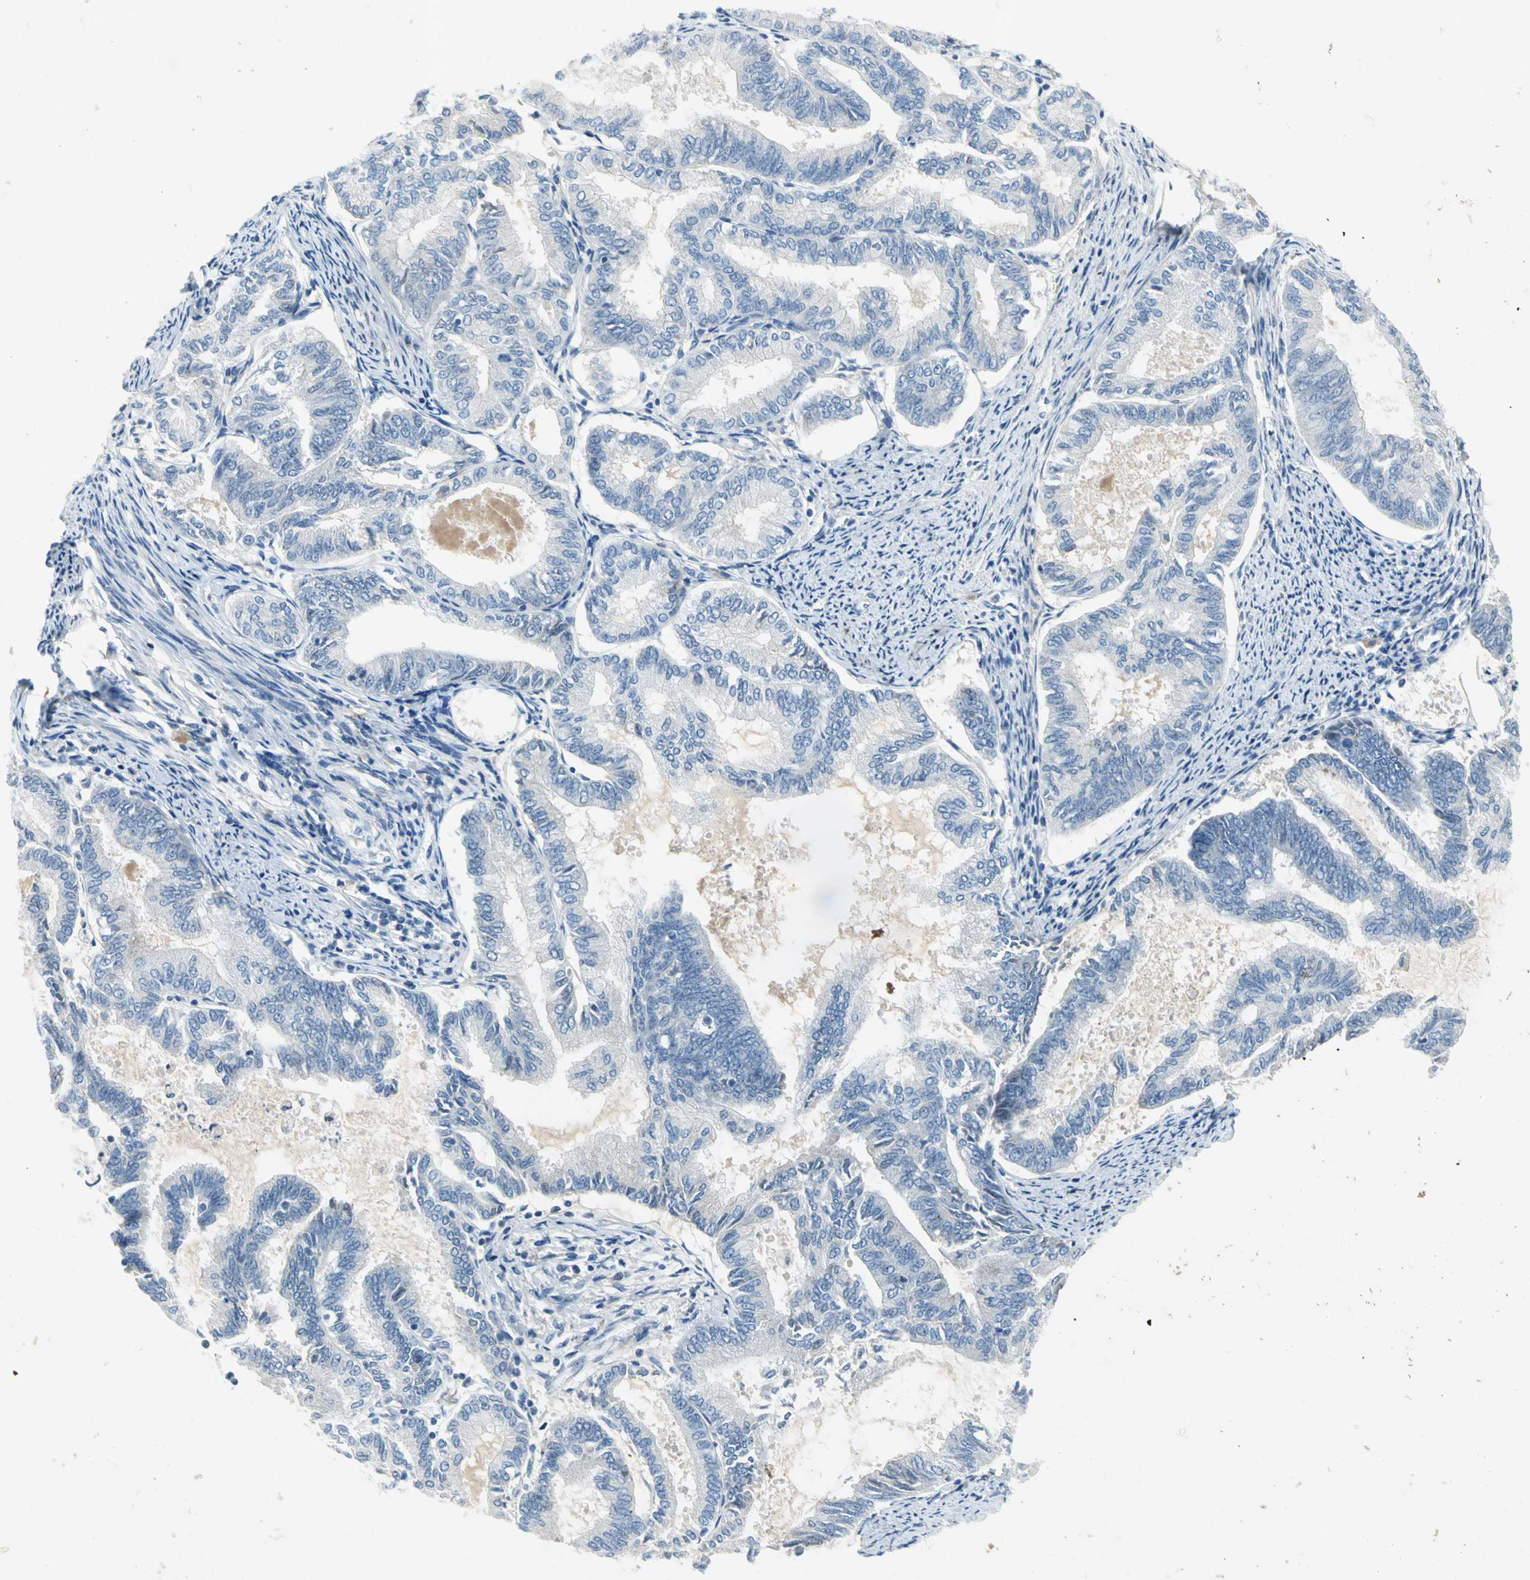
{"staining": {"intensity": "negative", "quantity": "none", "location": "none"}, "tissue": "endometrial cancer", "cell_type": "Tumor cells", "image_type": "cancer", "snomed": [{"axis": "morphology", "description": "Adenocarcinoma, NOS"}, {"axis": "topography", "description": "Endometrium"}], "caption": "Immunohistochemical staining of human endometrial cancer (adenocarcinoma) displays no significant staining in tumor cells.", "gene": "ZIC1", "patient": {"sex": "female", "age": 86}}